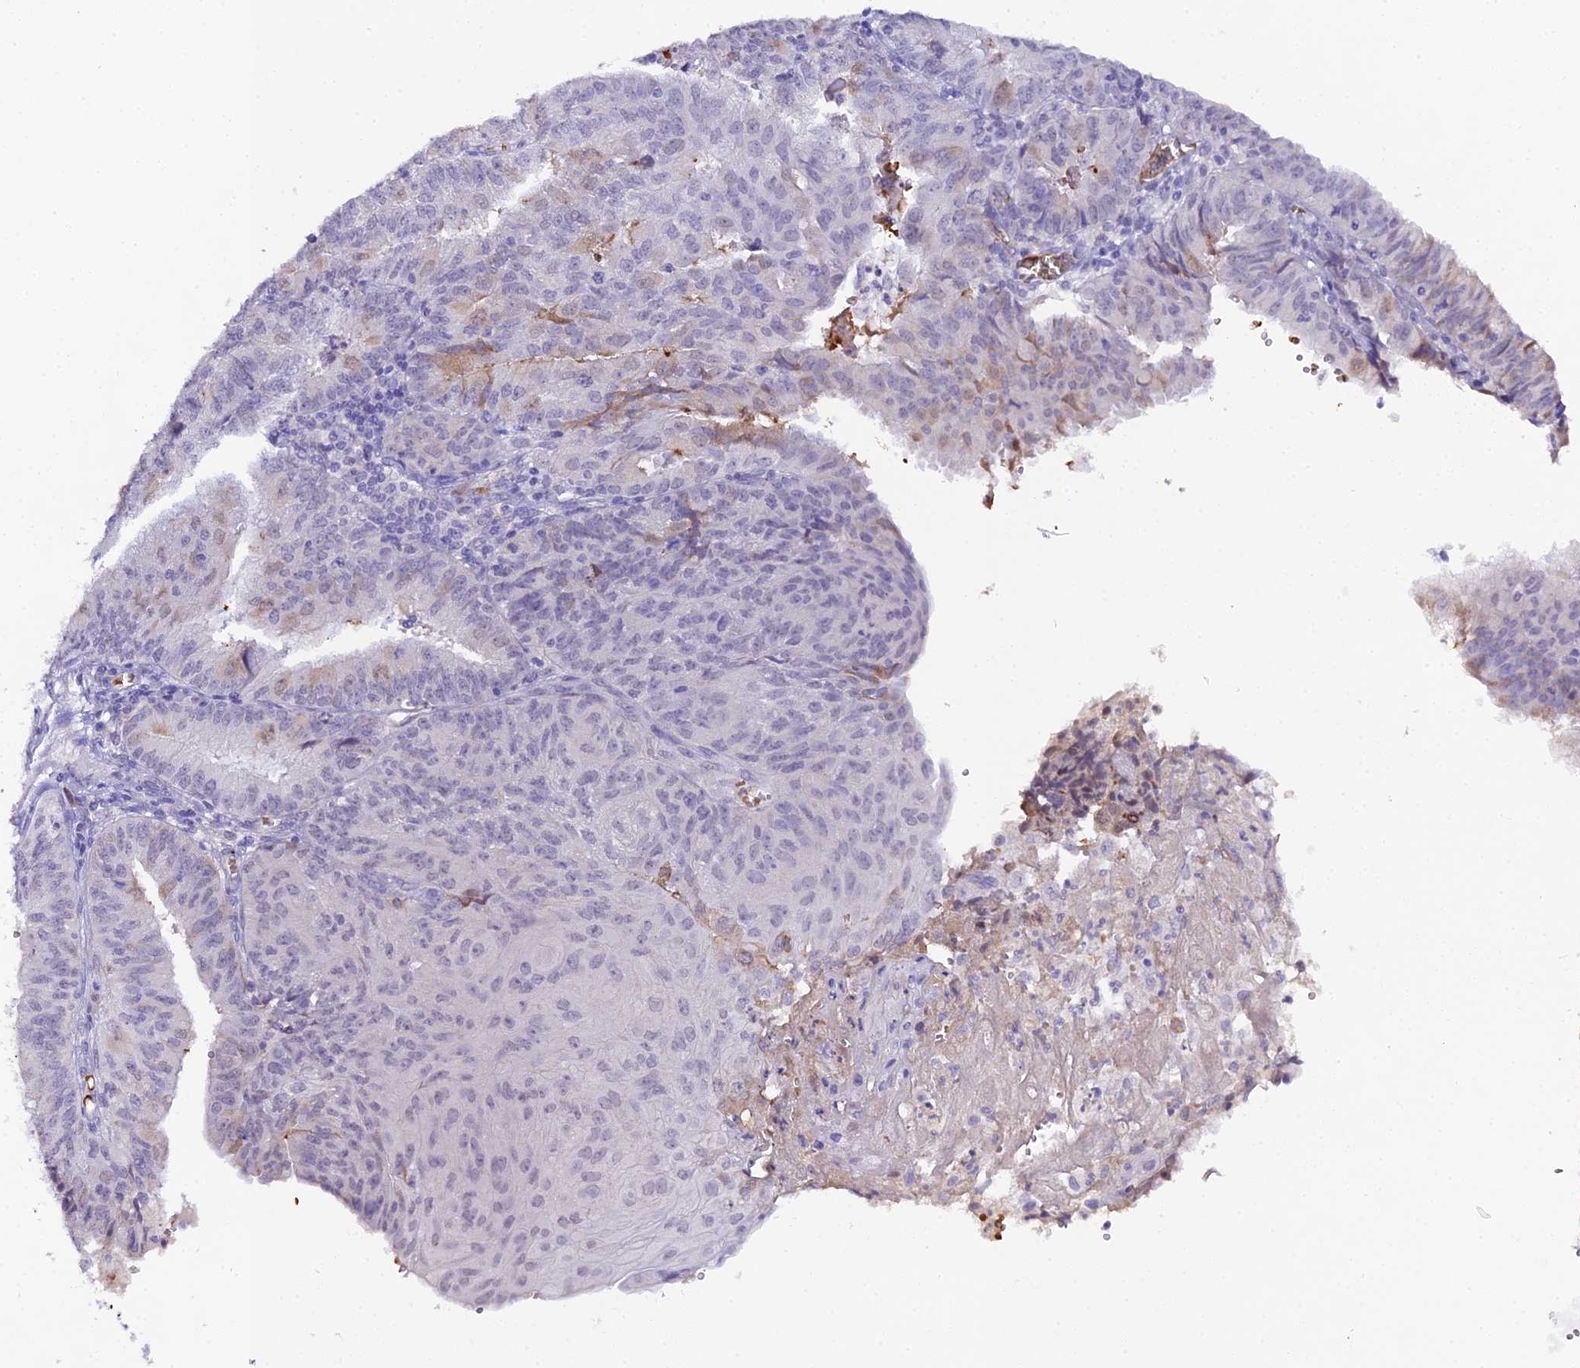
{"staining": {"intensity": "moderate", "quantity": "<25%", "location": "cytoplasmic/membranous"}, "tissue": "endometrial cancer", "cell_type": "Tumor cells", "image_type": "cancer", "snomed": [{"axis": "morphology", "description": "Adenocarcinoma, NOS"}, {"axis": "topography", "description": "Endometrium"}], "caption": "This histopathology image displays IHC staining of endometrial adenocarcinoma, with low moderate cytoplasmic/membranous staining in about <25% of tumor cells.", "gene": "CFAP45", "patient": {"sex": "female", "age": 56}}